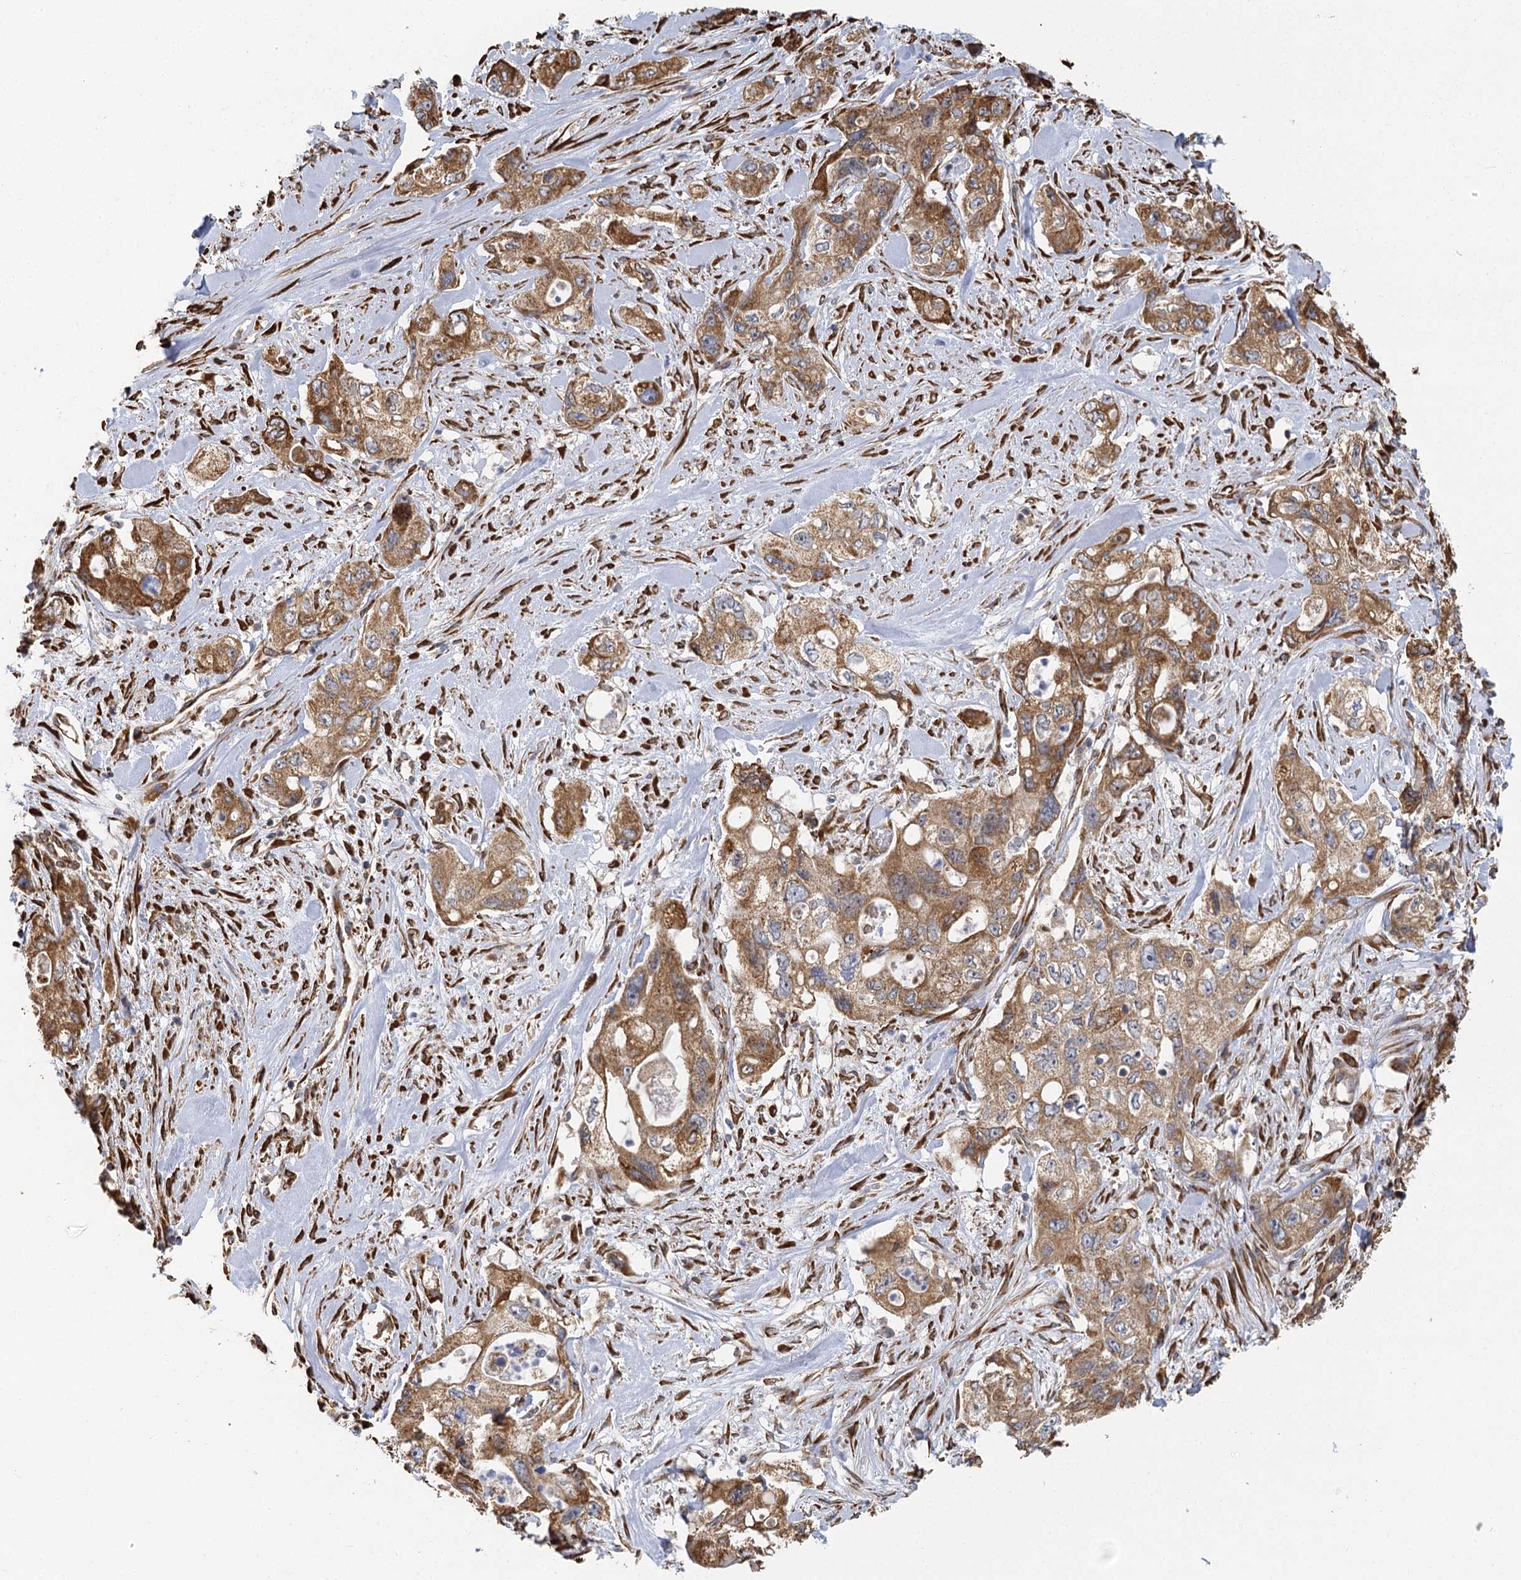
{"staining": {"intensity": "moderate", "quantity": ">75%", "location": "cytoplasmic/membranous"}, "tissue": "pancreatic cancer", "cell_type": "Tumor cells", "image_type": "cancer", "snomed": [{"axis": "morphology", "description": "Adenocarcinoma, NOS"}, {"axis": "topography", "description": "Pancreas"}], "caption": "The histopathology image displays immunohistochemical staining of adenocarcinoma (pancreatic). There is moderate cytoplasmic/membranous expression is seen in about >75% of tumor cells.", "gene": "IL11RA", "patient": {"sex": "female", "age": 73}}